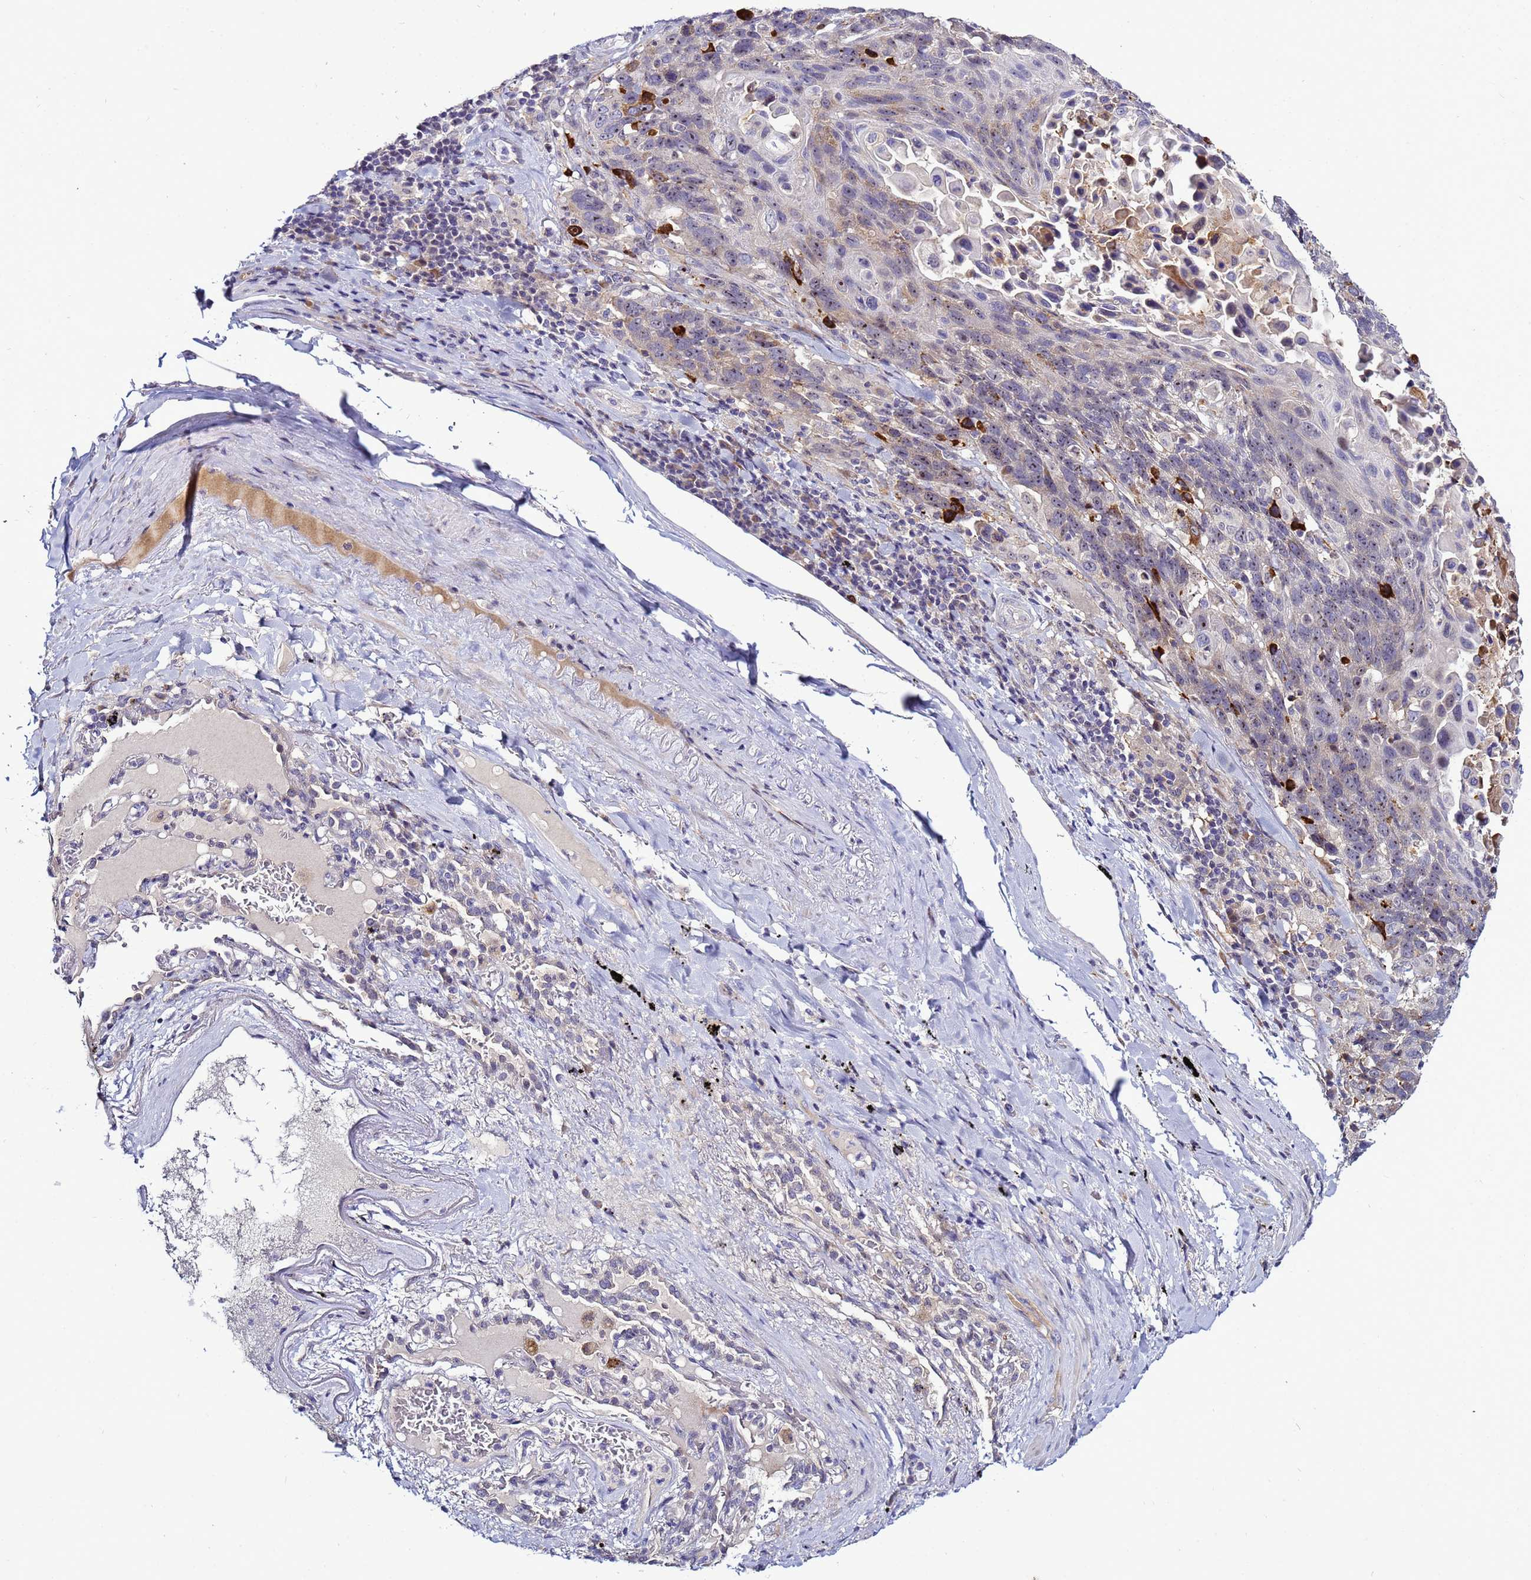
{"staining": {"intensity": "negative", "quantity": "none", "location": "none"}, "tissue": "lung cancer", "cell_type": "Tumor cells", "image_type": "cancer", "snomed": [{"axis": "morphology", "description": "Squamous cell carcinoma, NOS"}, {"axis": "topography", "description": "Lung"}], "caption": "High magnification brightfield microscopy of lung cancer (squamous cell carcinoma) stained with DAB (brown) and counterstained with hematoxylin (blue): tumor cells show no significant staining.", "gene": "NOL8", "patient": {"sex": "male", "age": 66}}